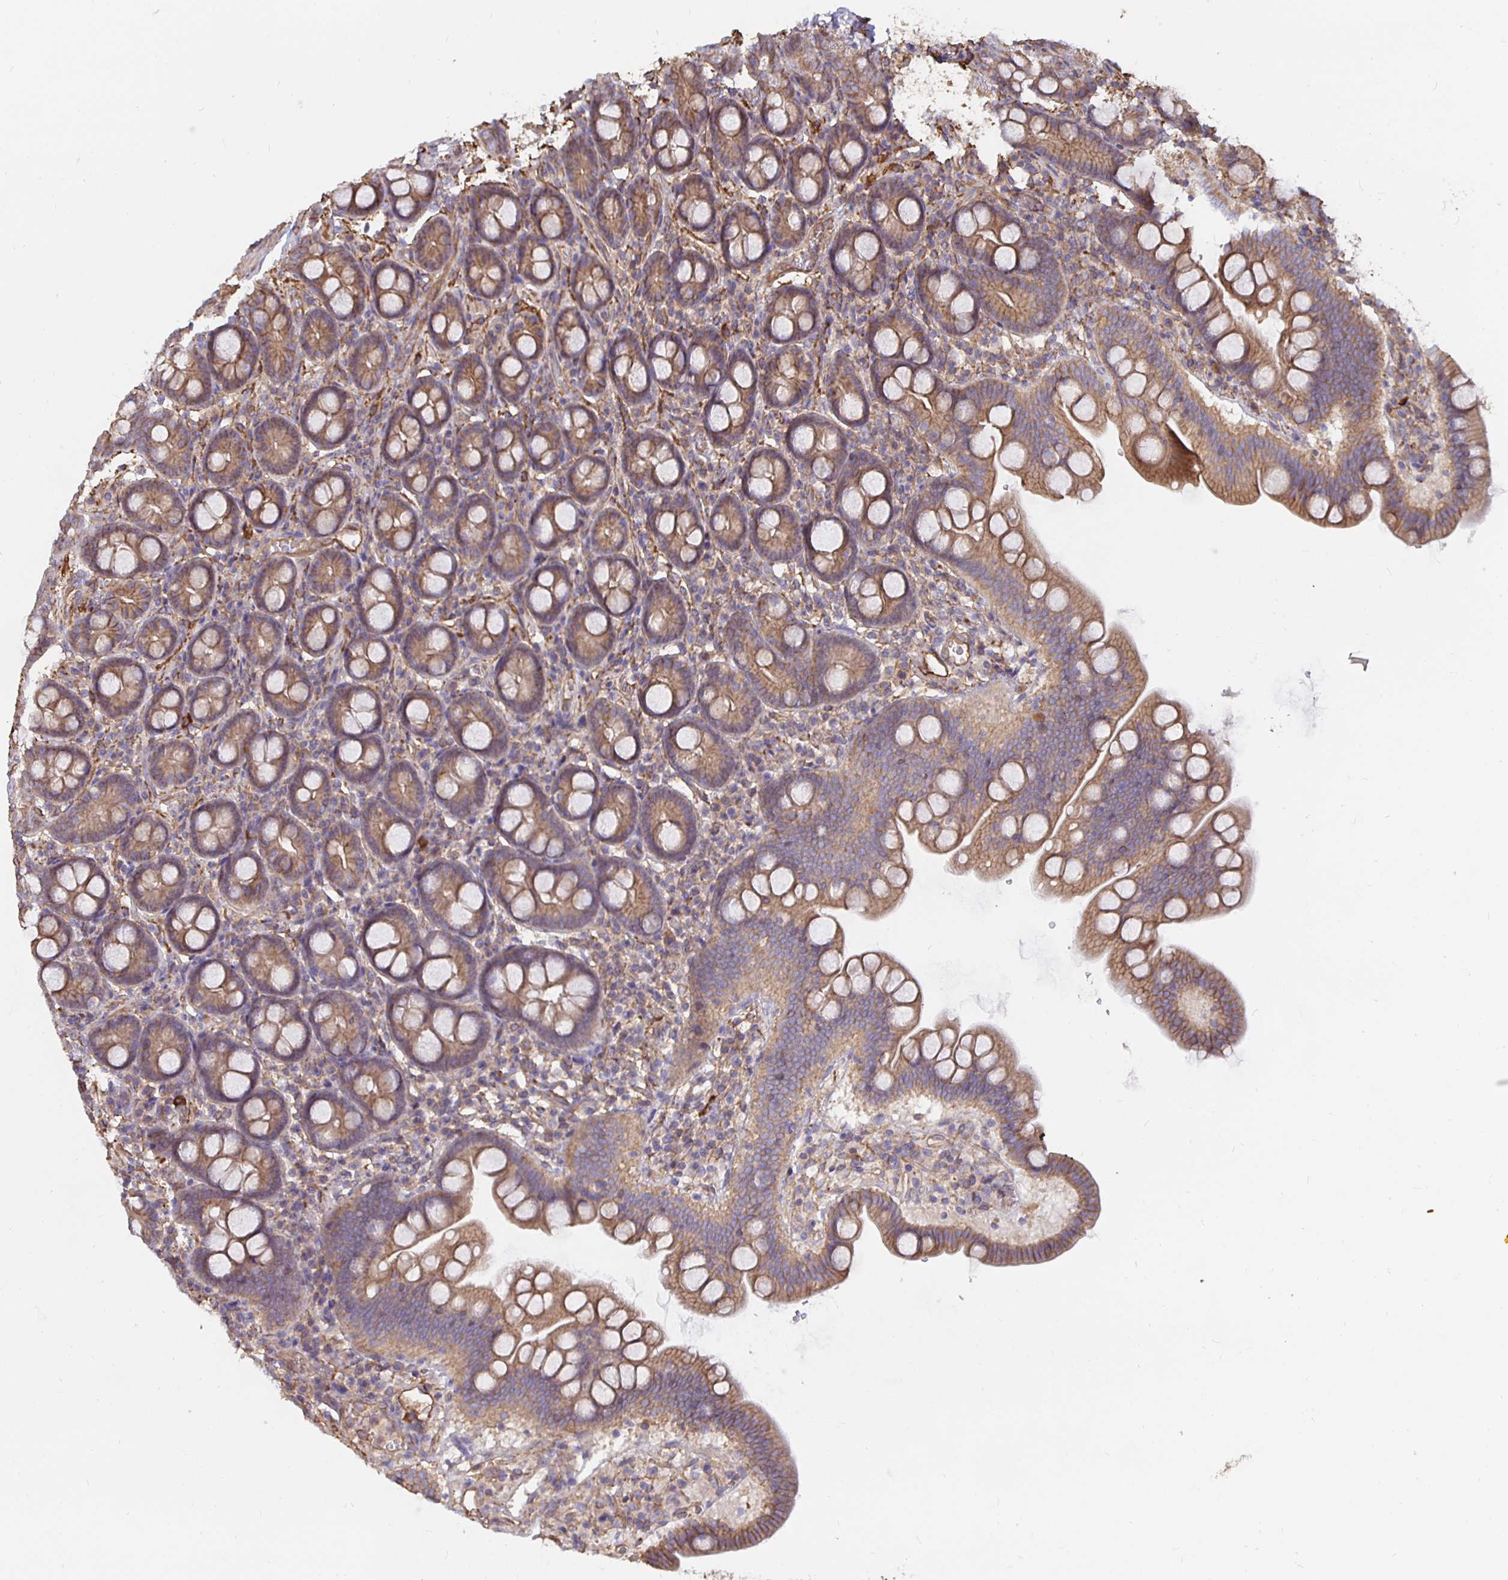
{"staining": {"intensity": "moderate", "quantity": ">75%", "location": "cytoplasmic/membranous"}, "tissue": "duodenum", "cell_type": "Glandular cells", "image_type": "normal", "snomed": [{"axis": "morphology", "description": "Normal tissue, NOS"}, {"axis": "topography", "description": "Pancreas"}, {"axis": "topography", "description": "Duodenum"}], "caption": "Protein analysis of unremarkable duodenum demonstrates moderate cytoplasmic/membranous staining in approximately >75% of glandular cells. The staining was performed using DAB to visualize the protein expression in brown, while the nuclei were stained in blue with hematoxylin (Magnification: 20x).", "gene": "ARHGEF39", "patient": {"sex": "male", "age": 59}}